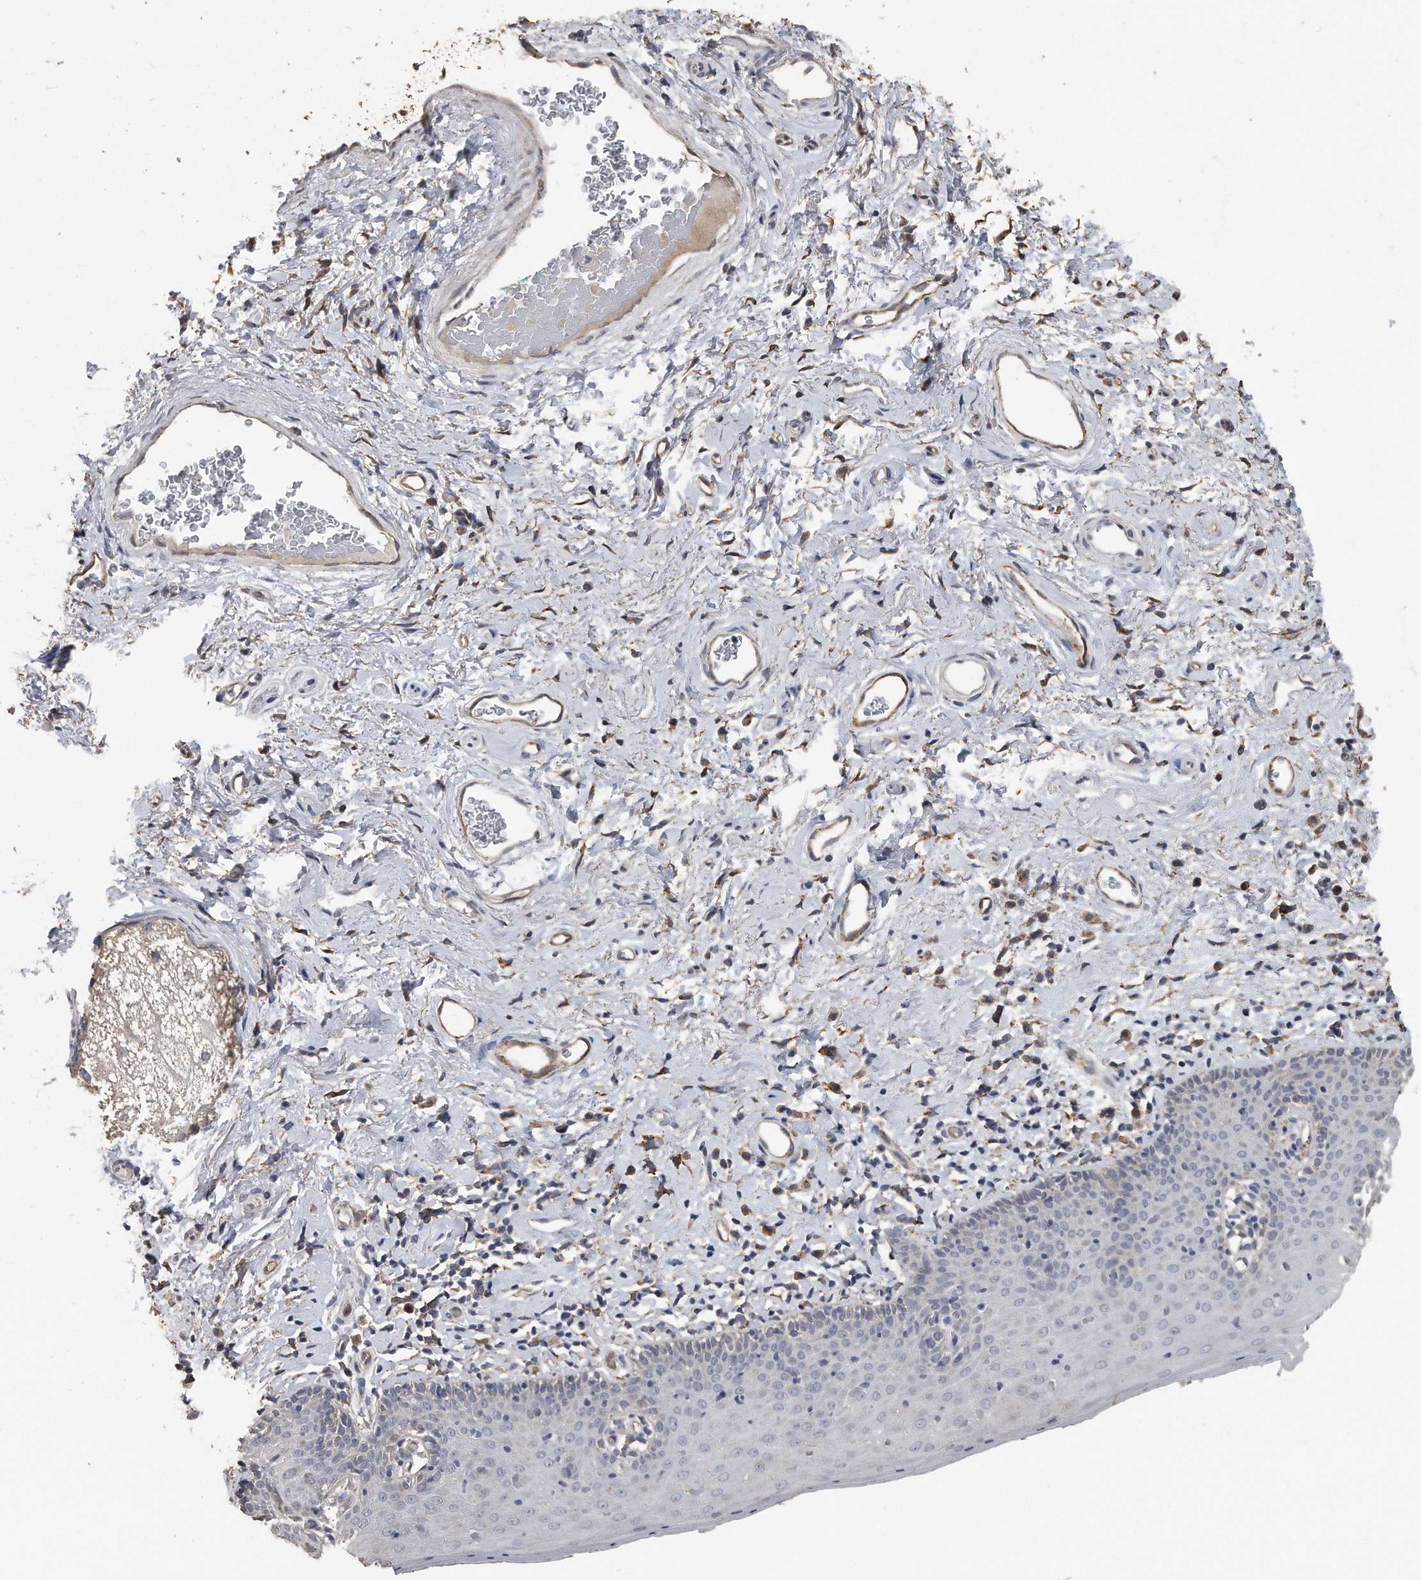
{"staining": {"intensity": "negative", "quantity": "none", "location": "none"}, "tissue": "skin", "cell_type": "Epidermal cells", "image_type": "normal", "snomed": [{"axis": "morphology", "description": "Normal tissue, NOS"}, {"axis": "topography", "description": "Vulva"}], "caption": "This is an immunohistochemistry (IHC) photomicrograph of normal skin. There is no staining in epidermal cells.", "gene": "PCLO", "patient": {"sex": "female", "age": 66}}